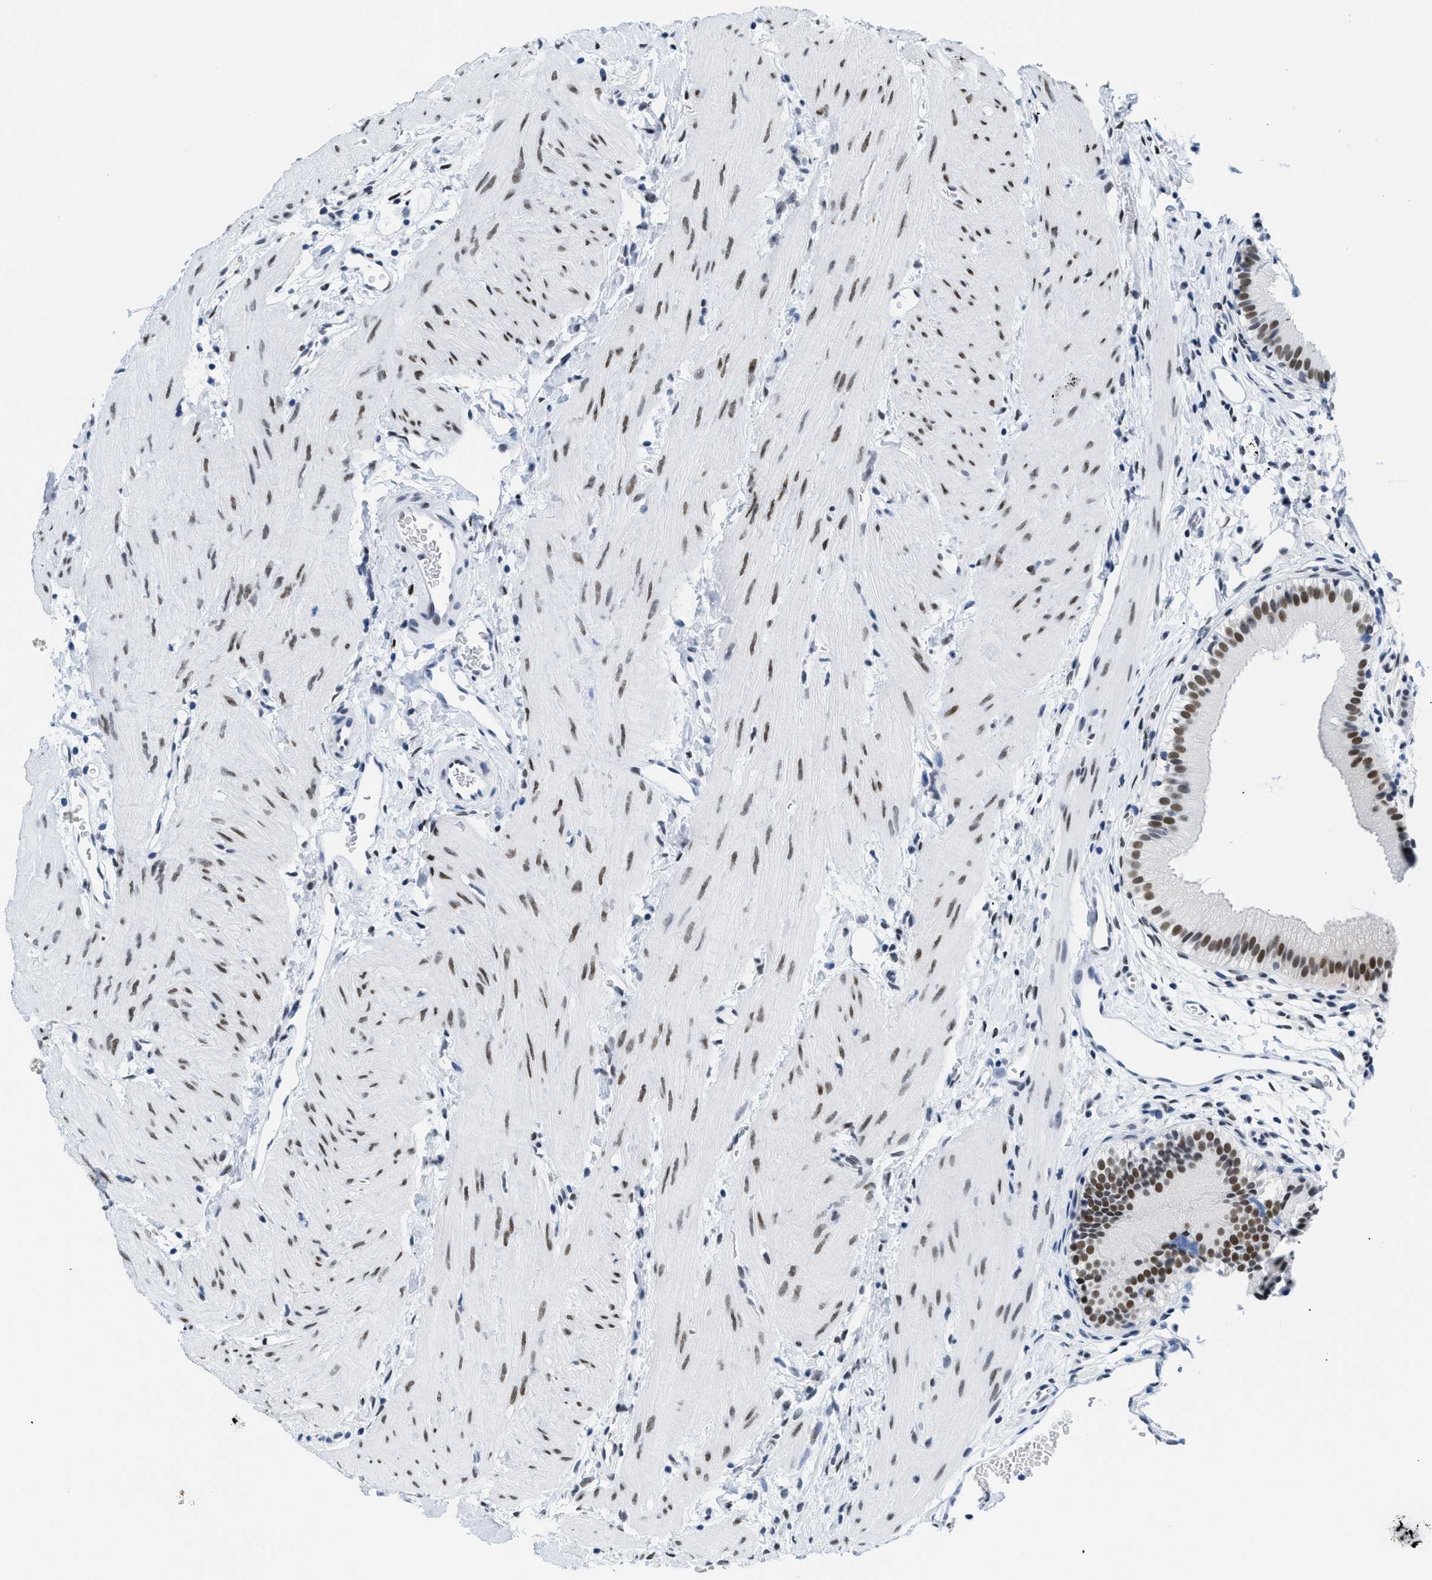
{"staining": {"intensity": "moderate", "quantity": ">75%", "location": "nuclear"}, "tissue": "gallbladder", "cell_type": "Glandular cells", "image_type": "normal", "snomed": [{"axis": "morphology", "description": "Normal tissue, NOS"}, {"axis": "topography", "description": "Gallbladder"}], "caption": "A high-resolution micrograph shows immunohistochemistry staining of unremarkable gallbladder, which demonstrates moderate nuclear expression in approximately >75% of glandular cells.", "gene": "CTBP1", "patient": {"sex": "female", "age": 26}}